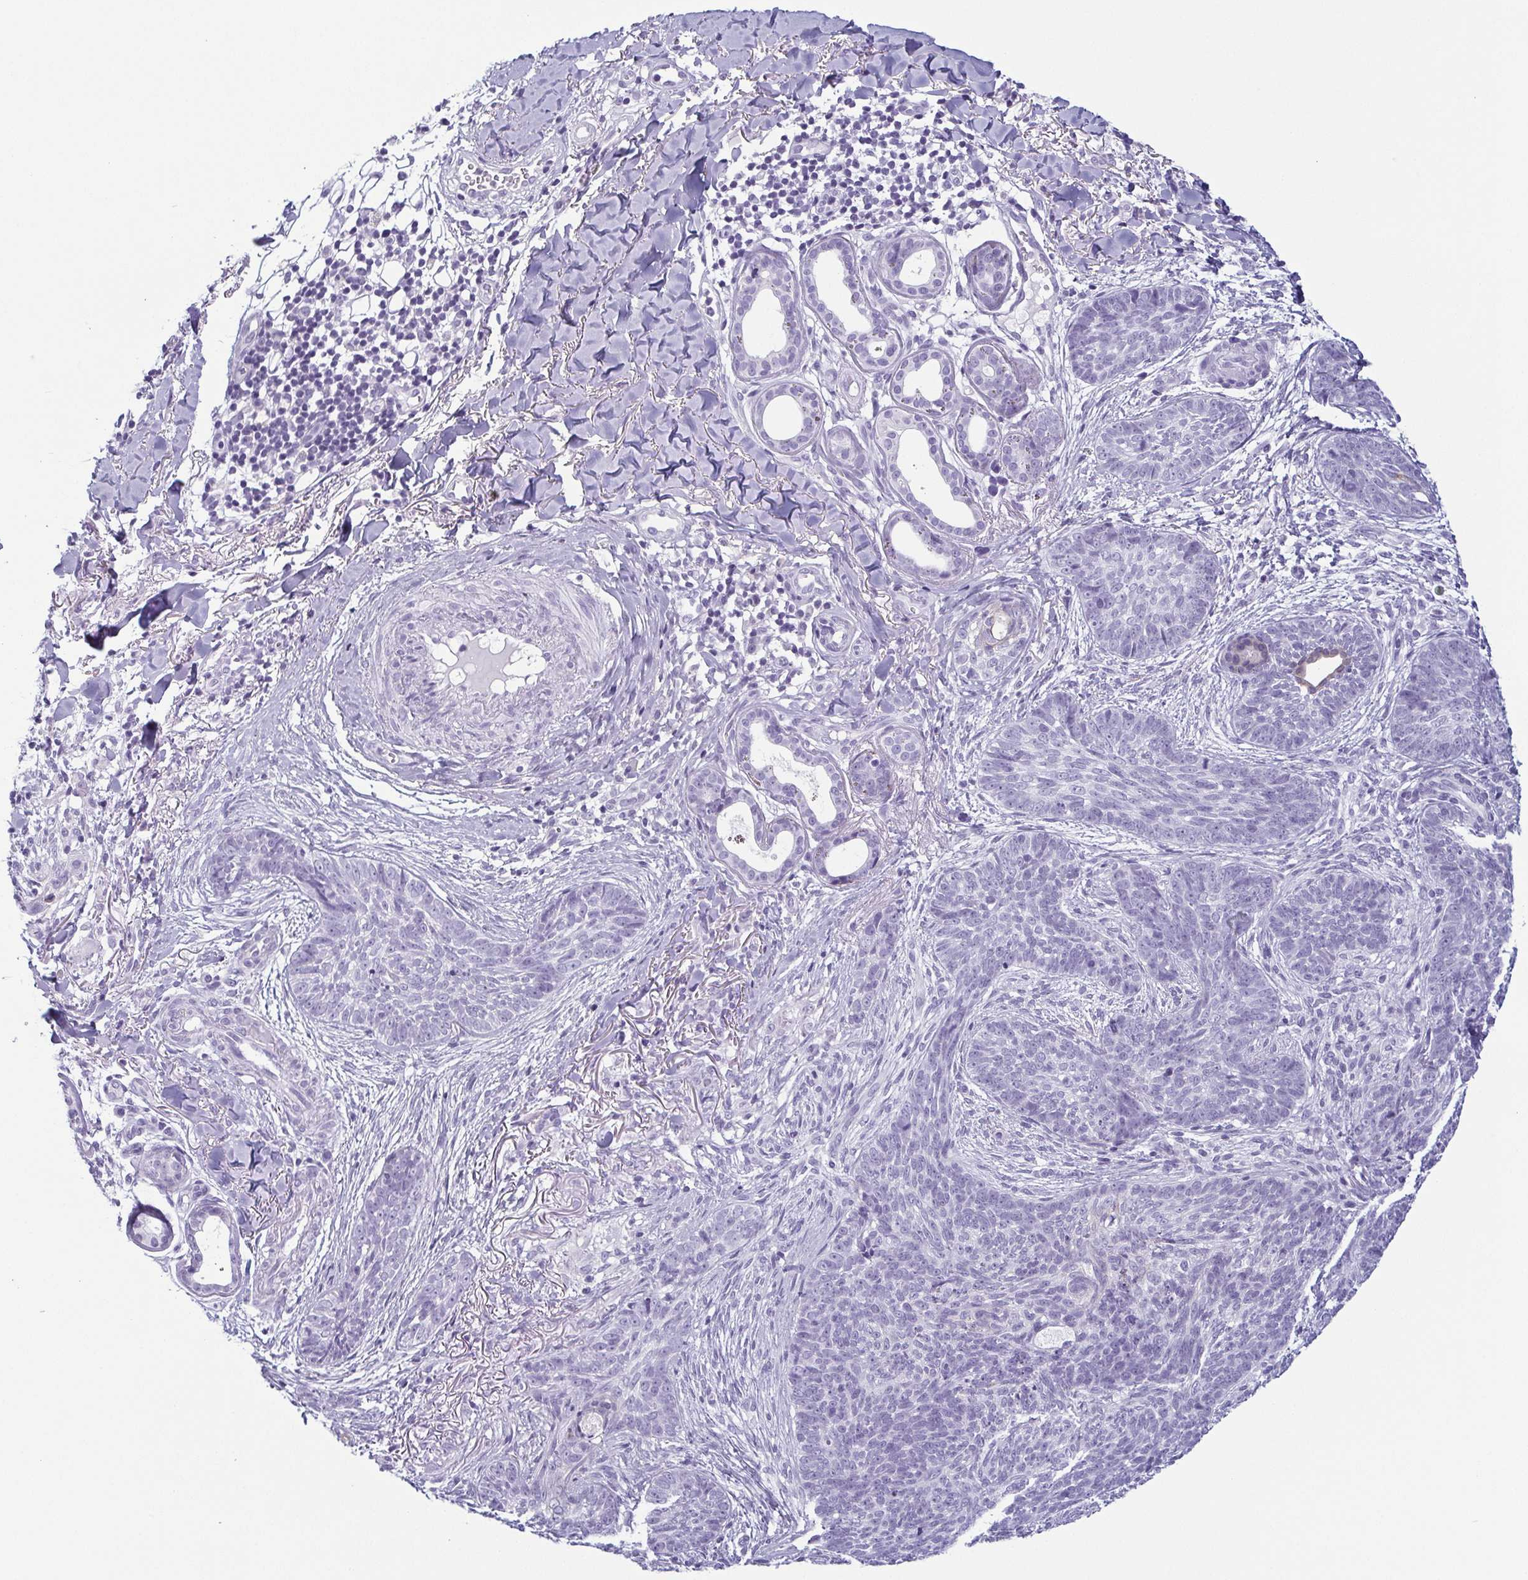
{"staining": {"intensity": "negative", "quantity": "none", "location": "none"}, "tissue": "skin cancer", "cell_type": "Tumor cells", "image_type": "cancer", "snomed": [{"axis": "morphology", "description": "Basal cell carcinoma"}, {"axis": "topography", "description": "Skin"}, {"axis": "topography", "description": "Skin of face"}], "caption": "The micrograph demonstrates no staining of tumor cells in skin basal cell carcinoma. The staining is performed using DAB brown chromogen with nuclei counter-stained in using hematoxylin.", "gene": "KRT78", "patient": {"sex": "male", "age": 88}}